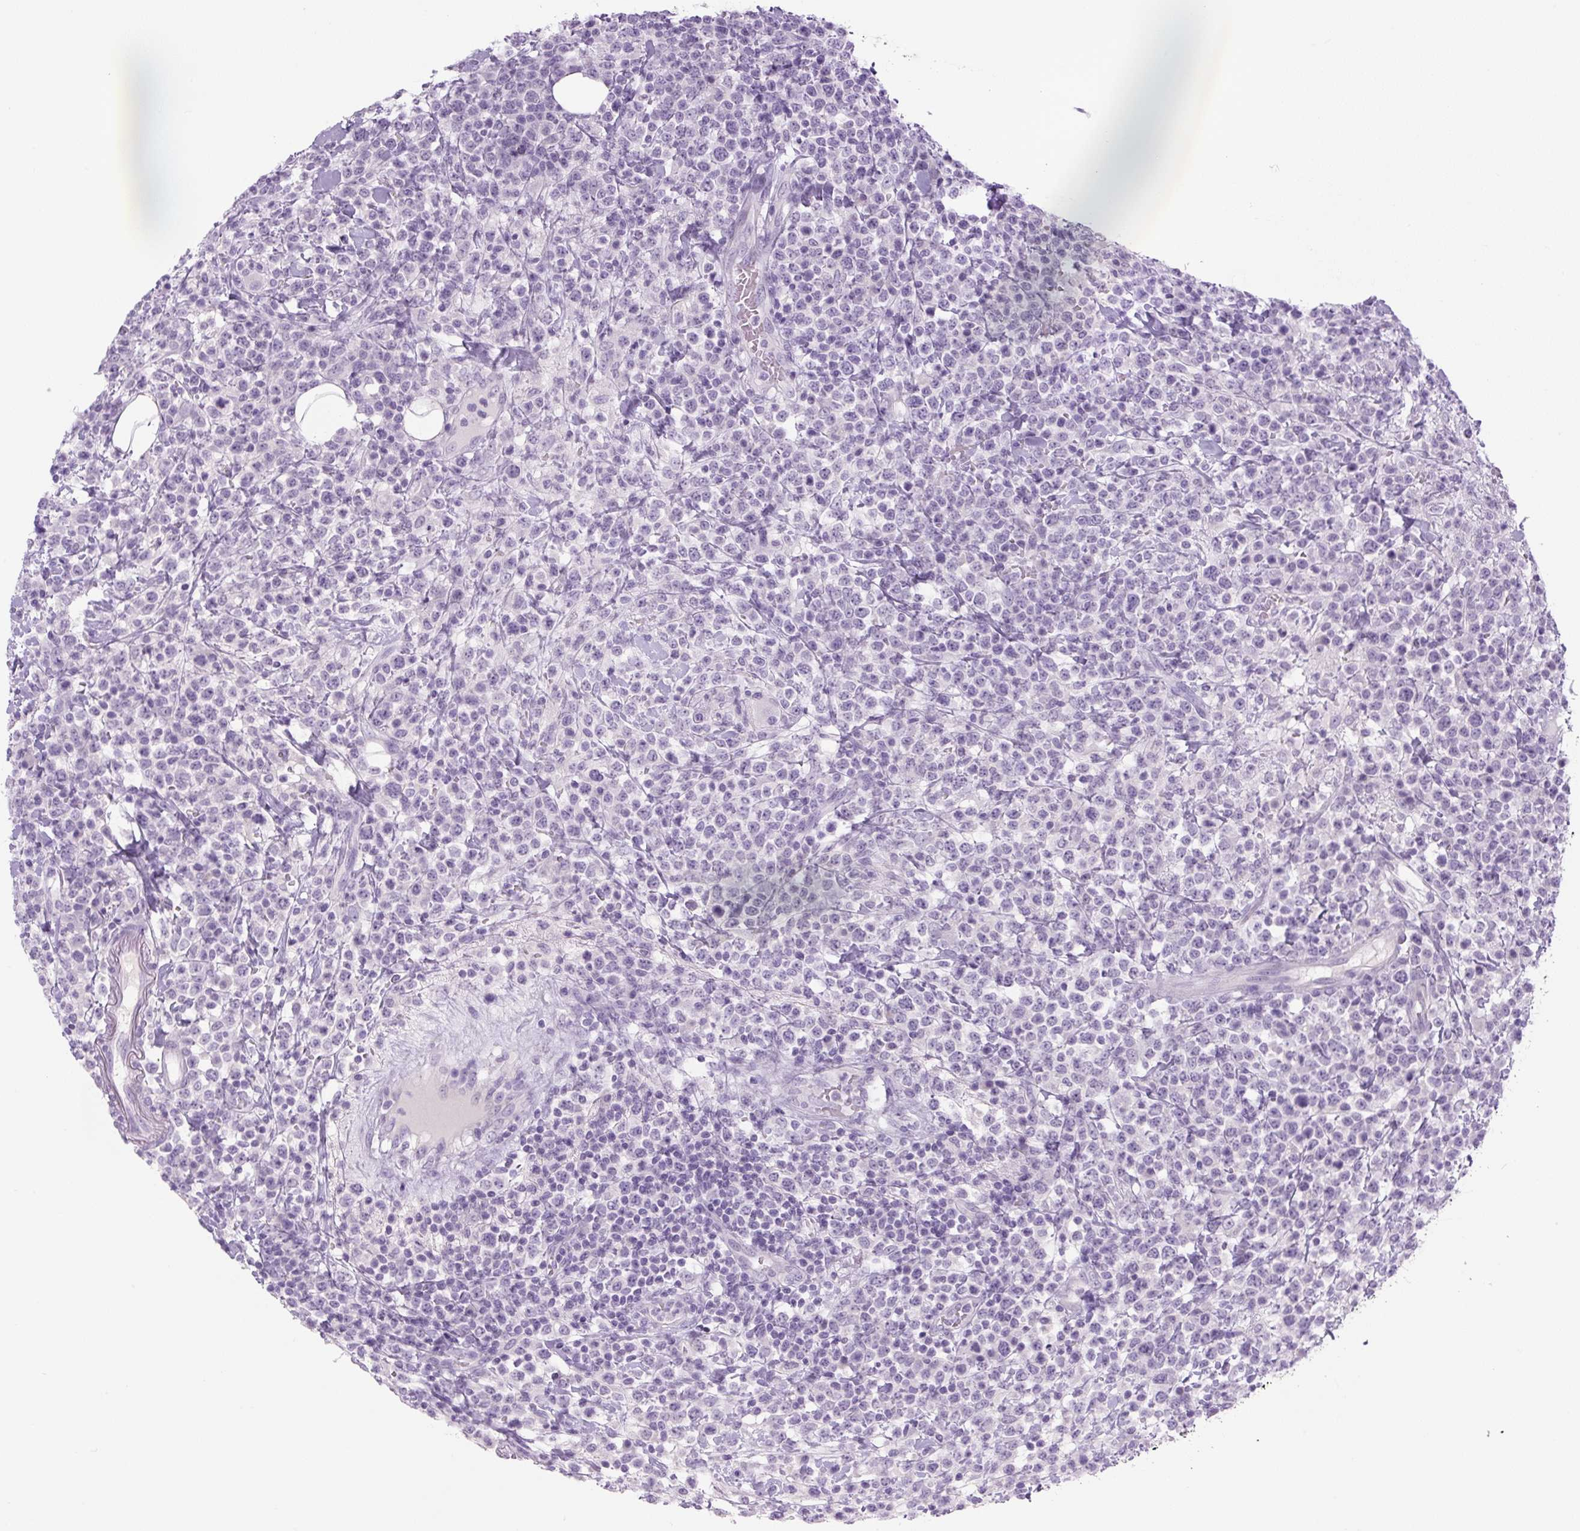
{"staining": {"intensity": "negative", "quantity": "none", "location": "none"}, "tissue": "lymphoma", "cell_type": "Tumor cells", "image_type": "cancer", "snomed": [{"axis": "morphology", "description": "Malignant lymphoma, non-Hodgkin's type, High grade"}, {"axis": "topography", "description": "Colon"}], "caption": "Human high-grade malignant lymphoma, non-Hodgkin's type stained for a protein using immunohistochemistry (IHC) demonstrates no staining in tumor cells.", "gene": "COL9A2", "patient": {"sex": "female", "age": 53}}